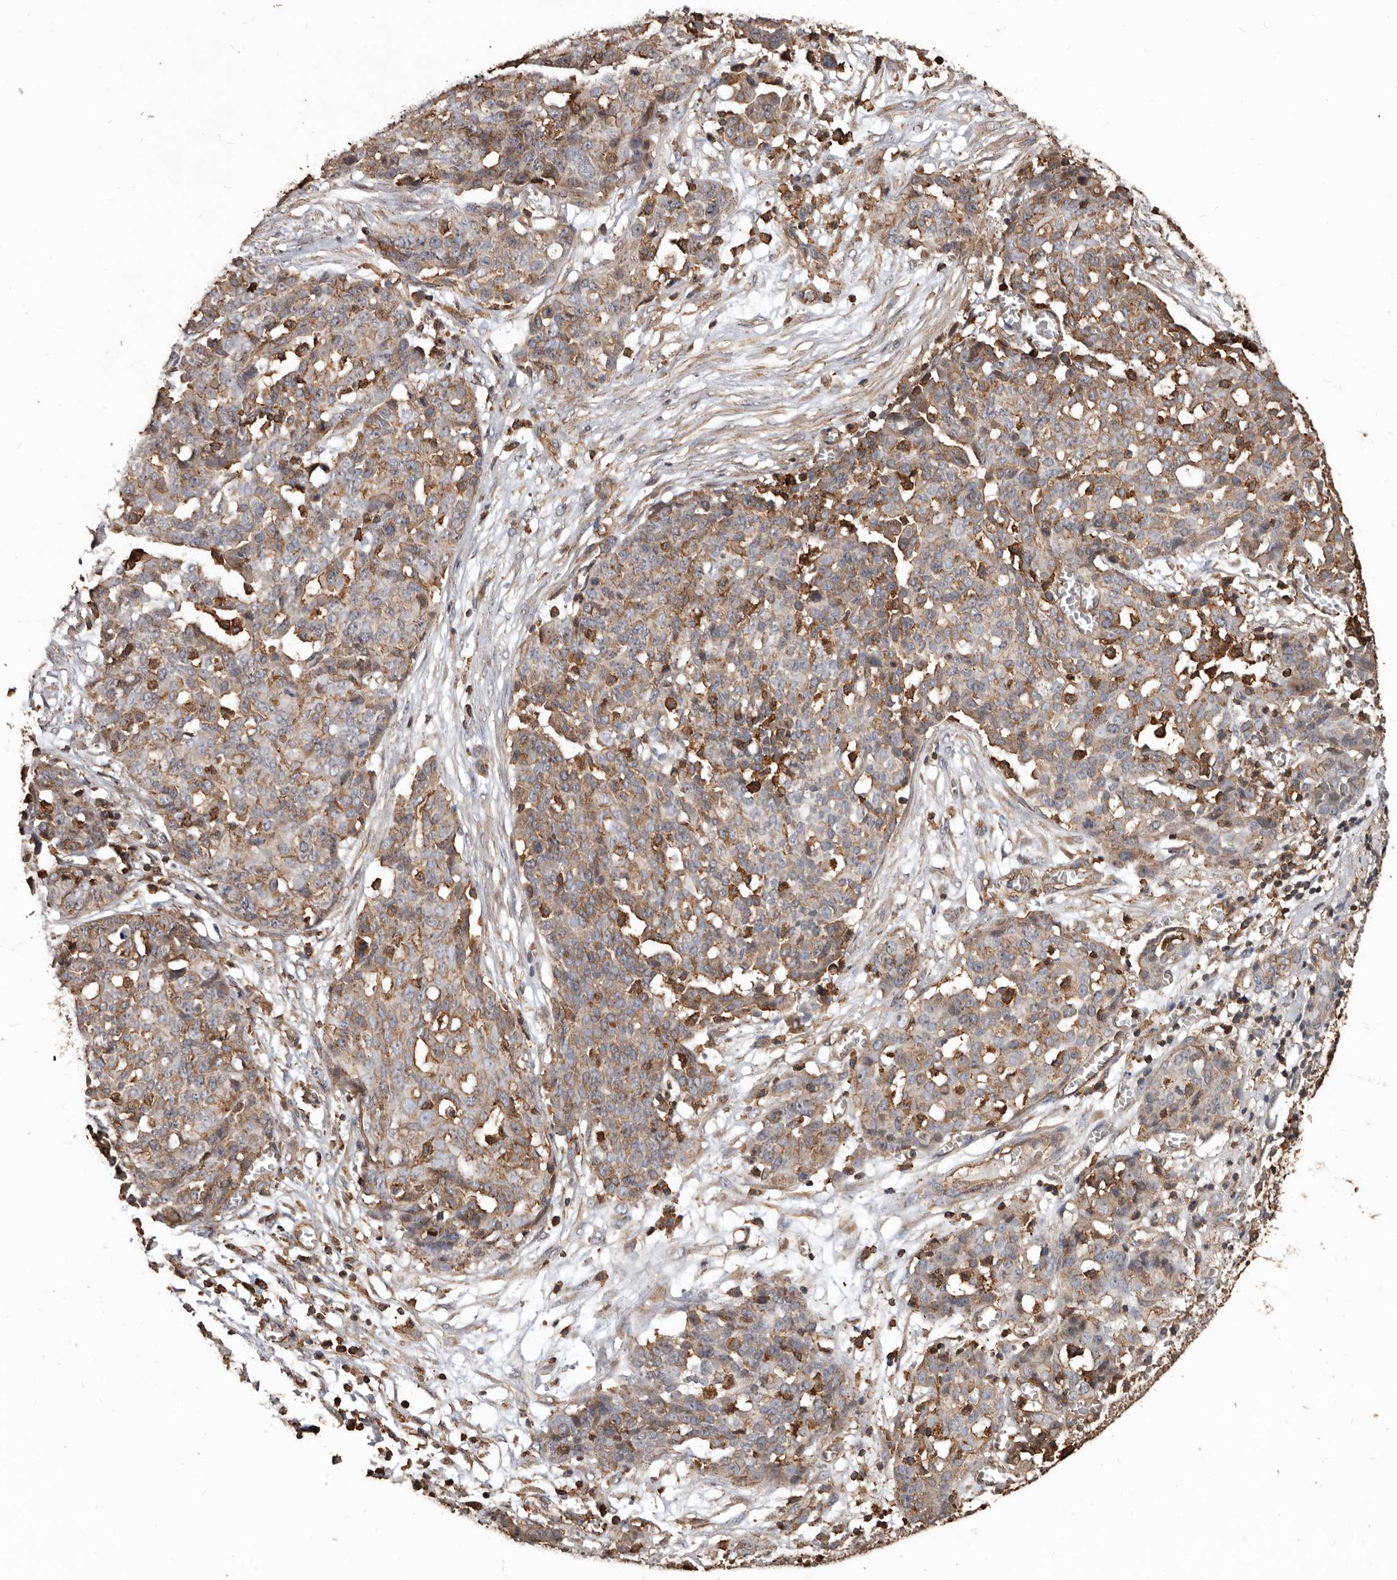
{"staining": {"intensity": "weak", "quantity": ">75%", "location": "cytoplasmic/membranous"}, "tissue": "ovarian cancer", "cell_type": "Tumor cells", "image_type": "cancer", "snomed": [{"axis": "morphology", "description": "Cystadenocarcinoma, serous, NOS"}, {"axis": "topography", "description": "Soft tissue"}, {"axis": "topography", "description": "Ovary"}], "caption": "Protein staining displays weak cytoplasmic/membranous expression in approximately >75% of tumor cells in serous cystadenocarcinoma (ovarian).", "gene": "GSK3A", "patient": {"sex": "female", "age": 57}}